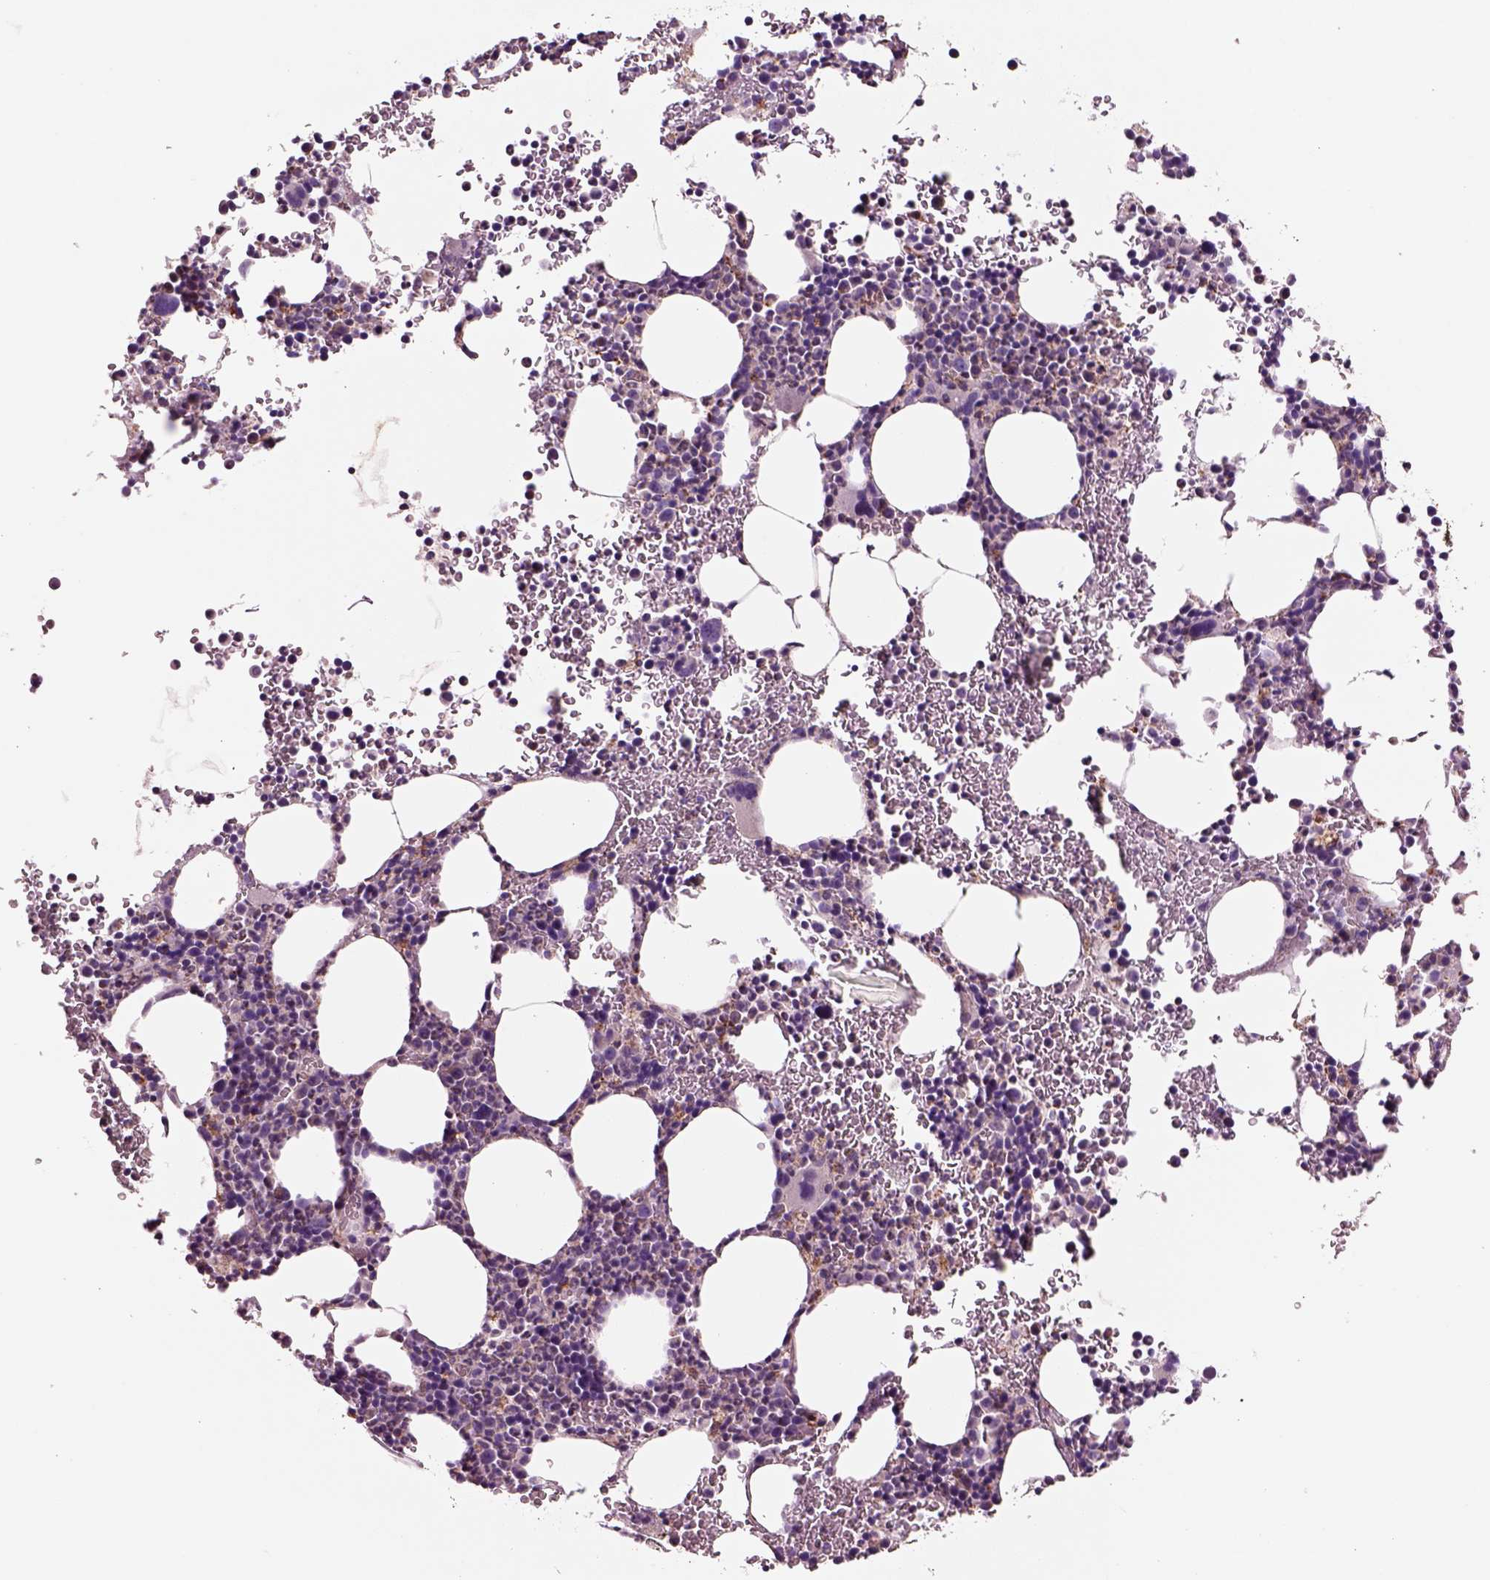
{"staining": {"intensity": "moderate", "quantity": "25%-75%", "location": "cytoplasmic/membranous"}, "tissue": "bone marrow", "cell_type": "Hematopoietic cells", "image_type": "normal", "snomed": [{"axis": "morphology", "description": "Normal tissue, NOS"}, {"axis": "topography", "description": "Bone marrow"}], "caption": "This image displays immunohistochemistry staining of normal human bone marrow, with medium moderate cytoplasmic/membranous expression in approximately 25%-75% of hematopoietic cells.", "gene": "SLC25A24", "patient": {"sex": "male", "age": 81}}